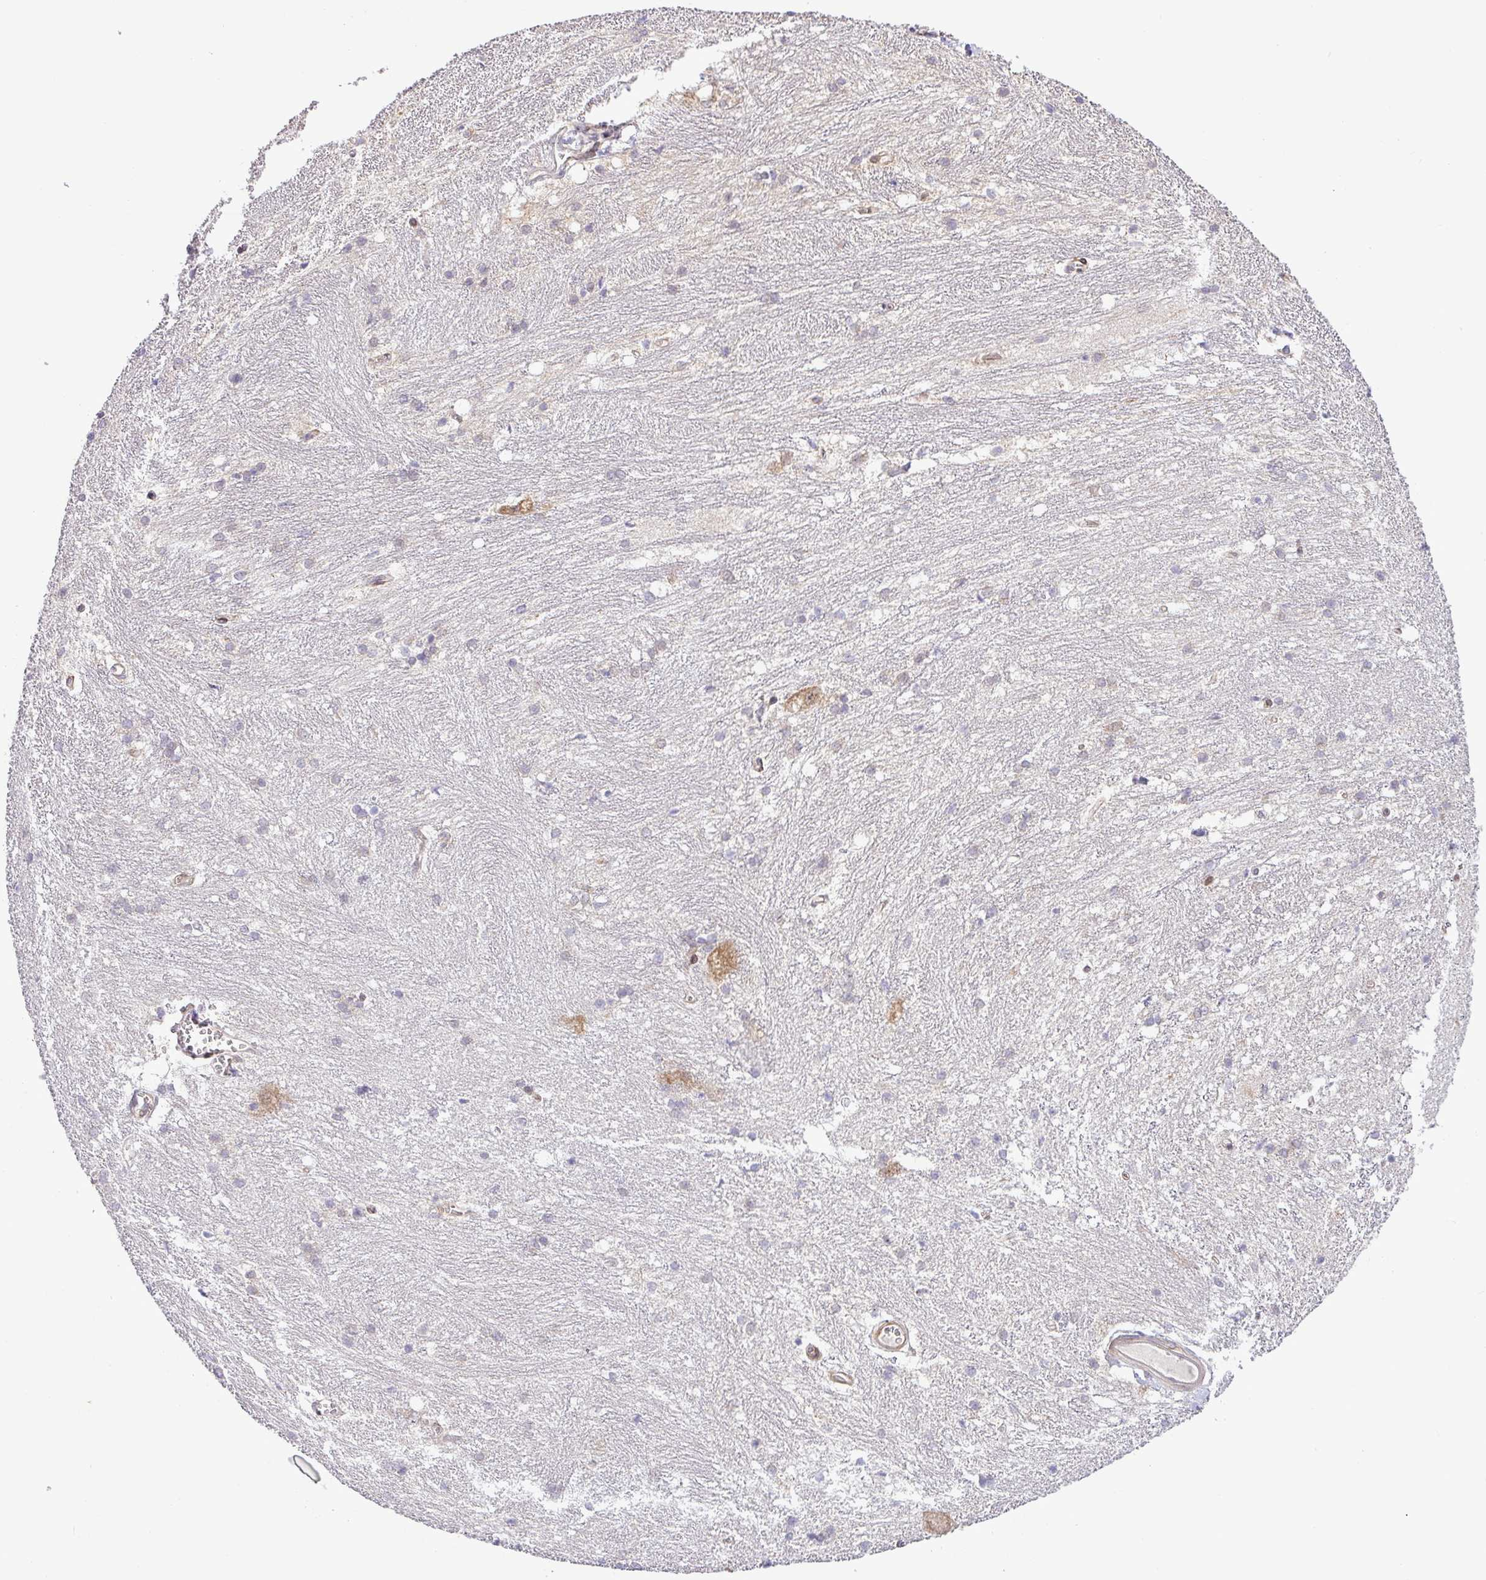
{"staining": {"intensity": "negative", "quantity": "none", "location": "none"}, "tissue": "caudate", "cell_type": "Glial cells", "image_type": "normal", "snomed": [{"axis": "morphology", "description": "Normal tissue, NOS"}, {"axis": "topography", "description": "Lateral ventricle wall"}], "caption": "Glial cells show no significant protein staining in normal caudate. (DAB (3,3'-diaminobenzidine) immunohistochemistry with hematoxylin counter stain).", "gene": "FAM222B", "patient": {"sex": "male", "age": 37}}